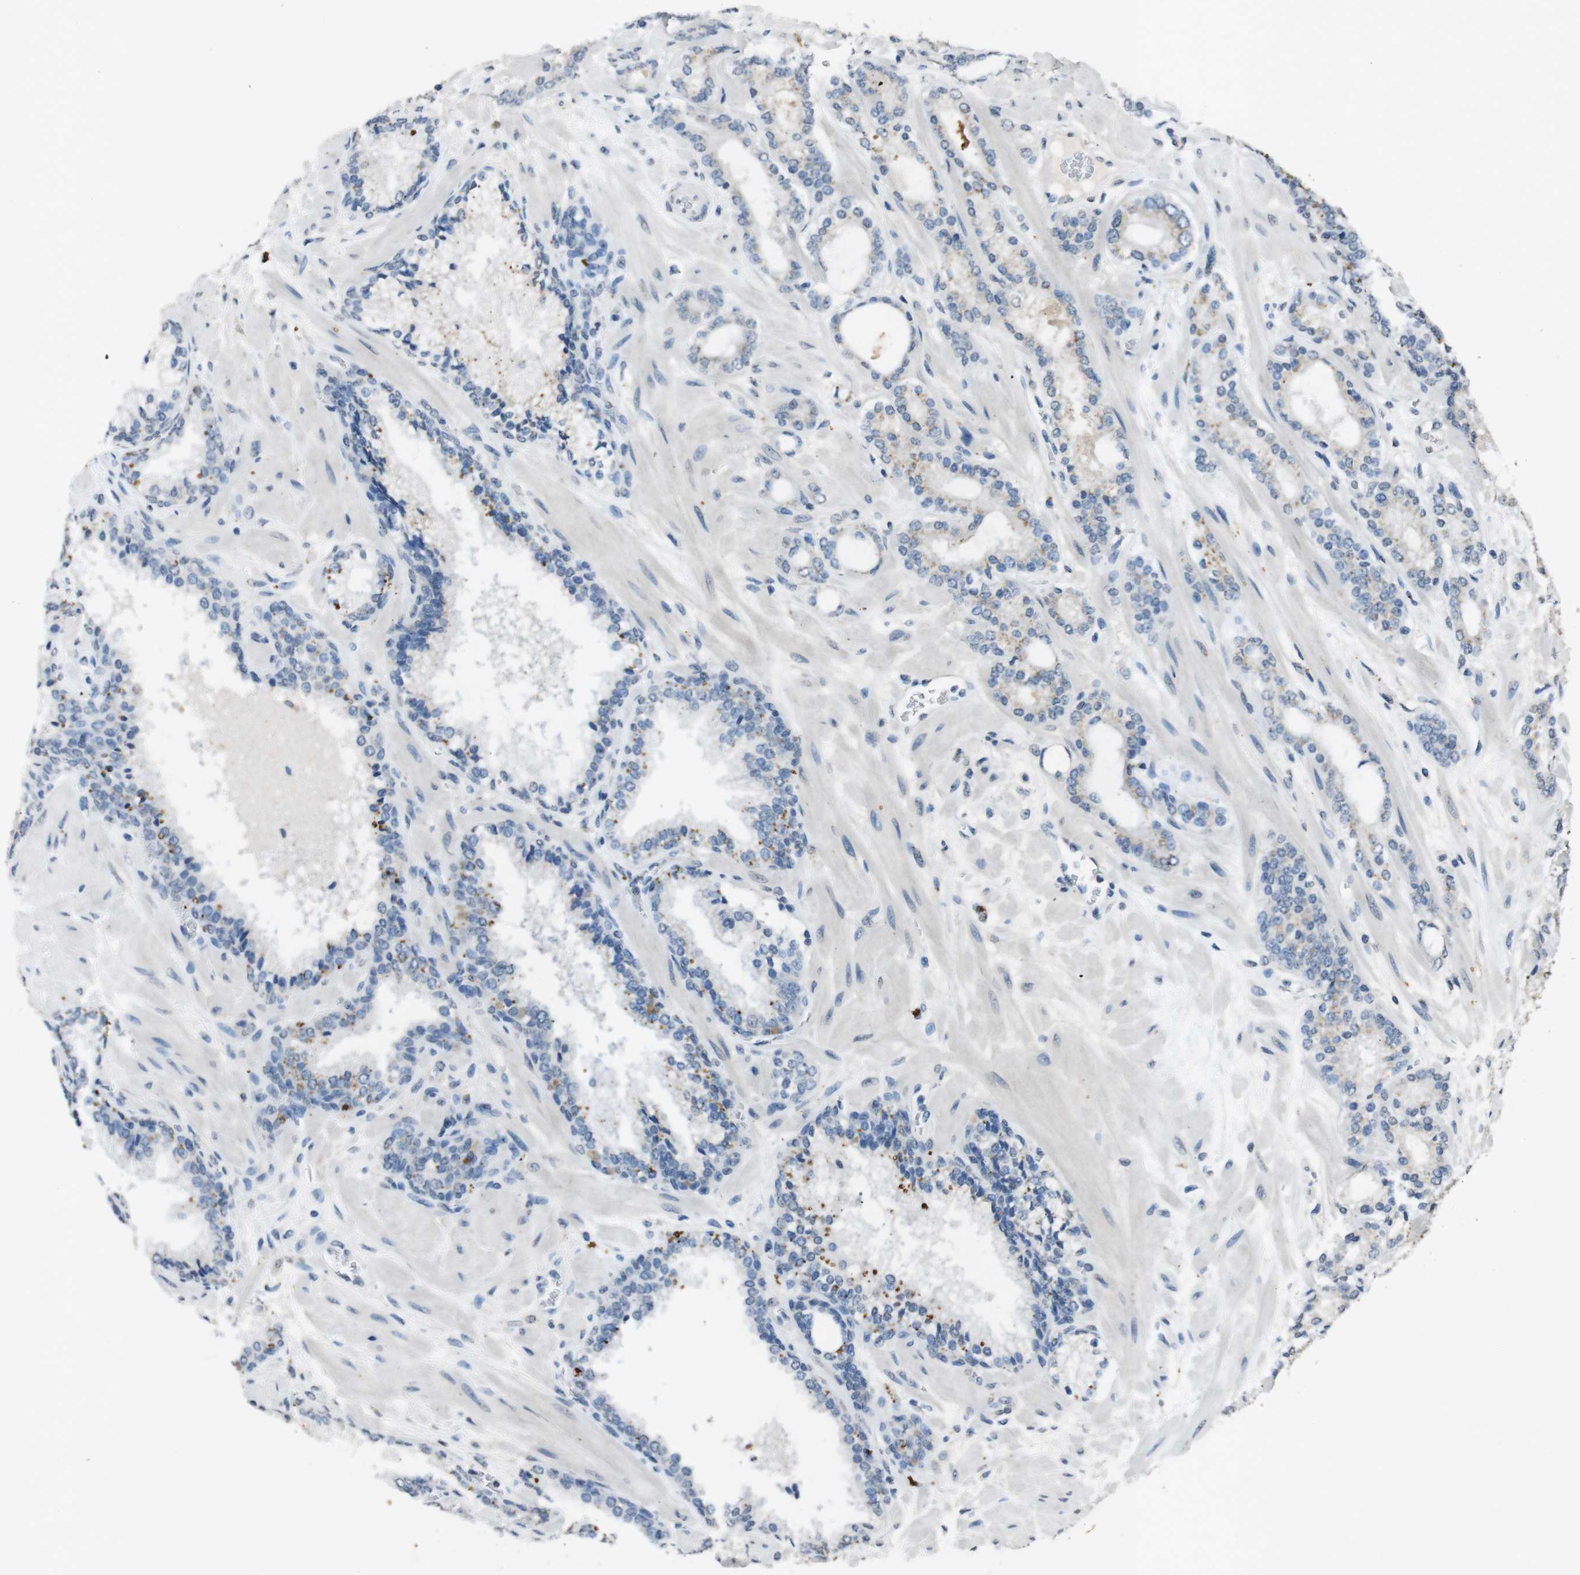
{"staining": {"intensity": "weak", "quantity": "<25%", "location": "cytoplasmic/membranous"}, "tissue": "prostate cancer", "cell_type": "Tumor cells", "image_type": "cancer", "snomed": [{"axis": "morphology", "description": "Adenocarcinoma, Low grade"}, {"axis": "topography", "description": "Prostate"}], "caption": "Immunohistochemistry (IHC) image of neoplastic tissue: human prostate low-grade adenocarcinoma stained with DAB (3,3'-diaminobenzidine) displays no significant protein positivity in tumor cells.", "gene": "STBD1", "patient": {"sex": "male", "age": 63}}